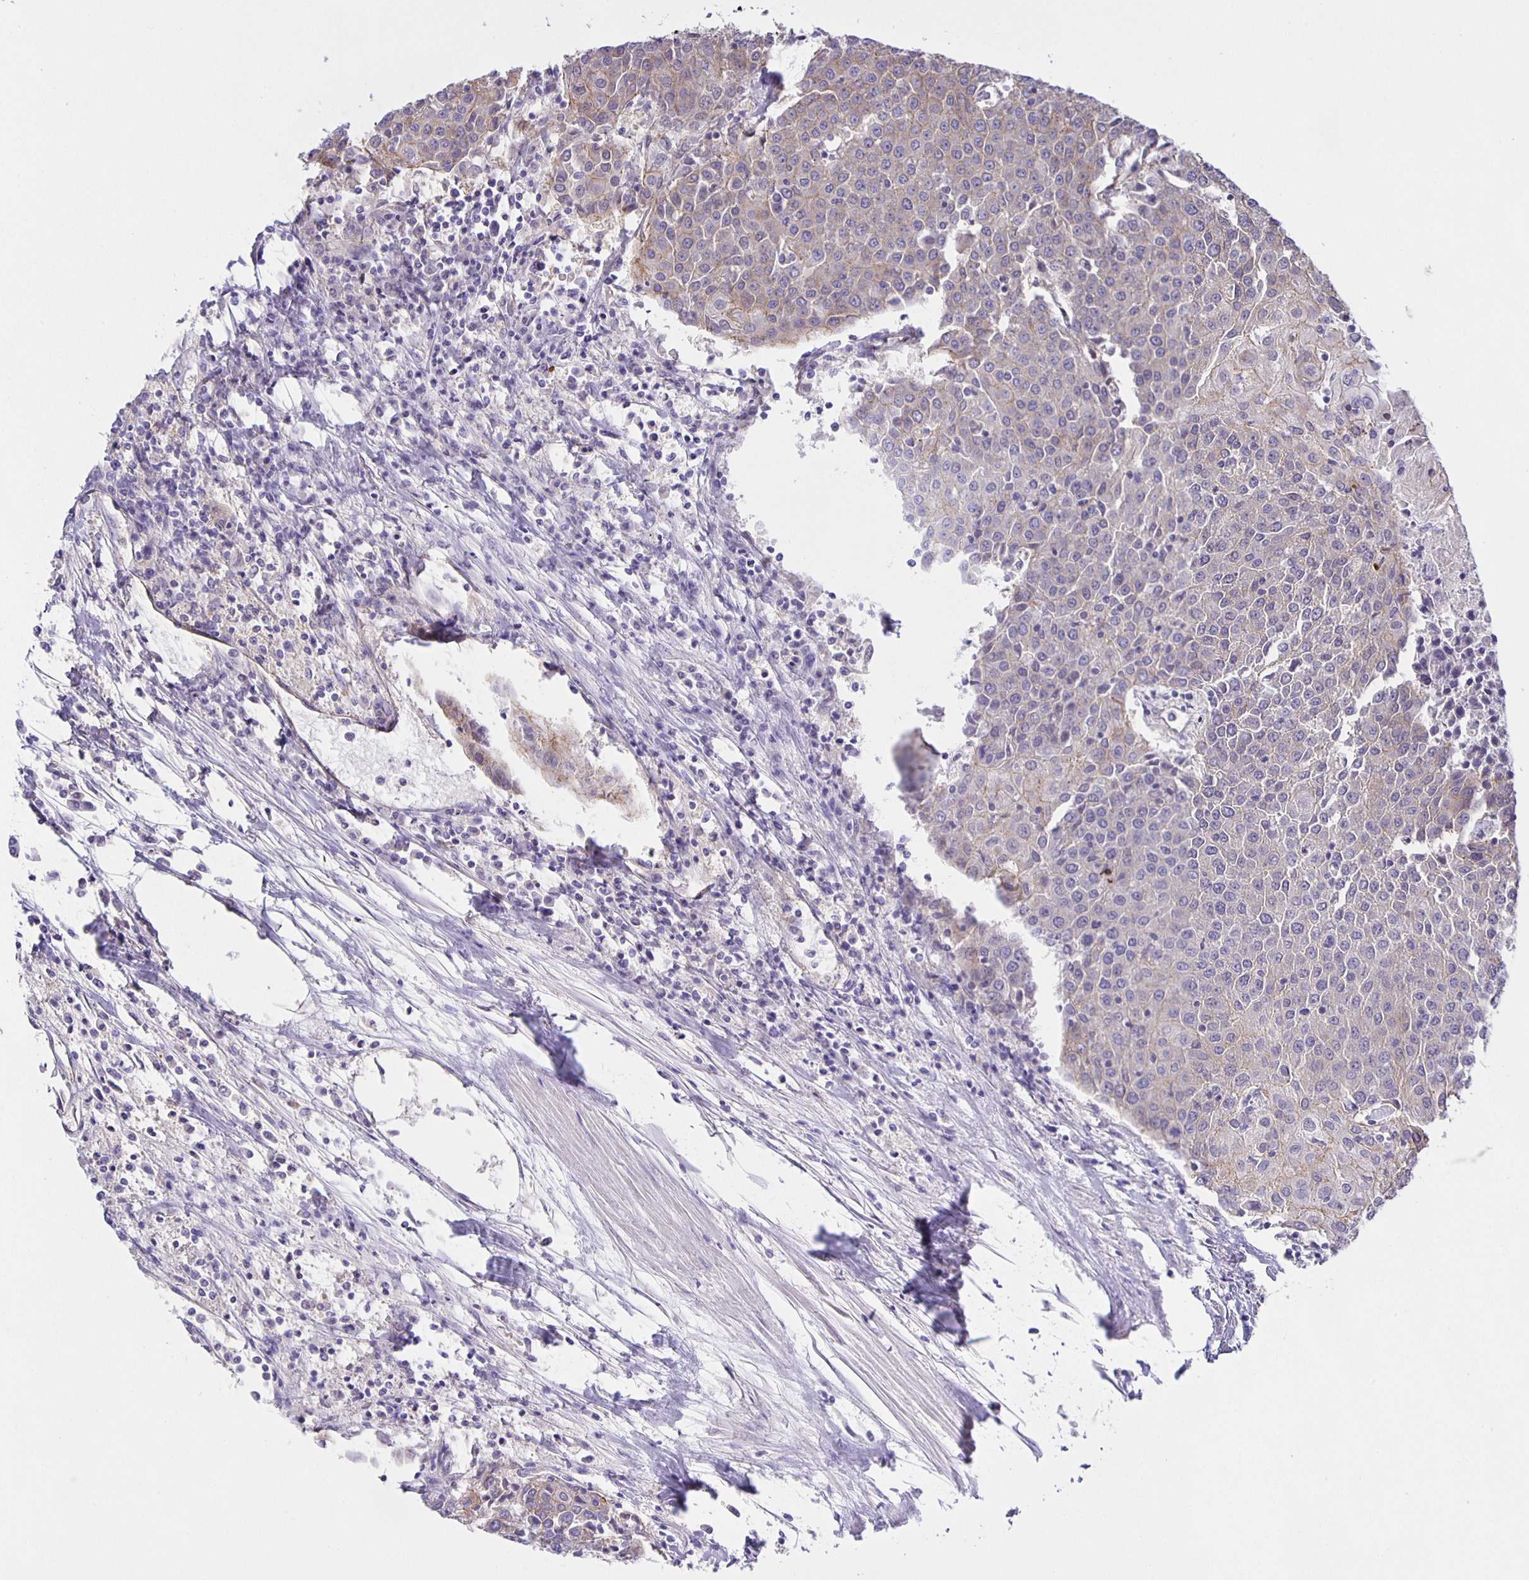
{"staining": {"intensity": "weak", "quantity": "<25%", "location": "cytoplasmic/membranous"}, "tissue": "urothelial cancer", "cell_type": "Tumor cells", "image_type": "cancer", "snomed": [{"axis": "morphology", "description": "Urothelial carcinoma, High grade"}, {"axis": "topography", "description": "Urinary bladder"}], "caption": "Urothelial cancer stained for a protein using immunohistochemistry (IHC) exhibits no positivity tumor cells.", "gene": "JMJD4", "patient": {"sex": "female", "age": 85}}